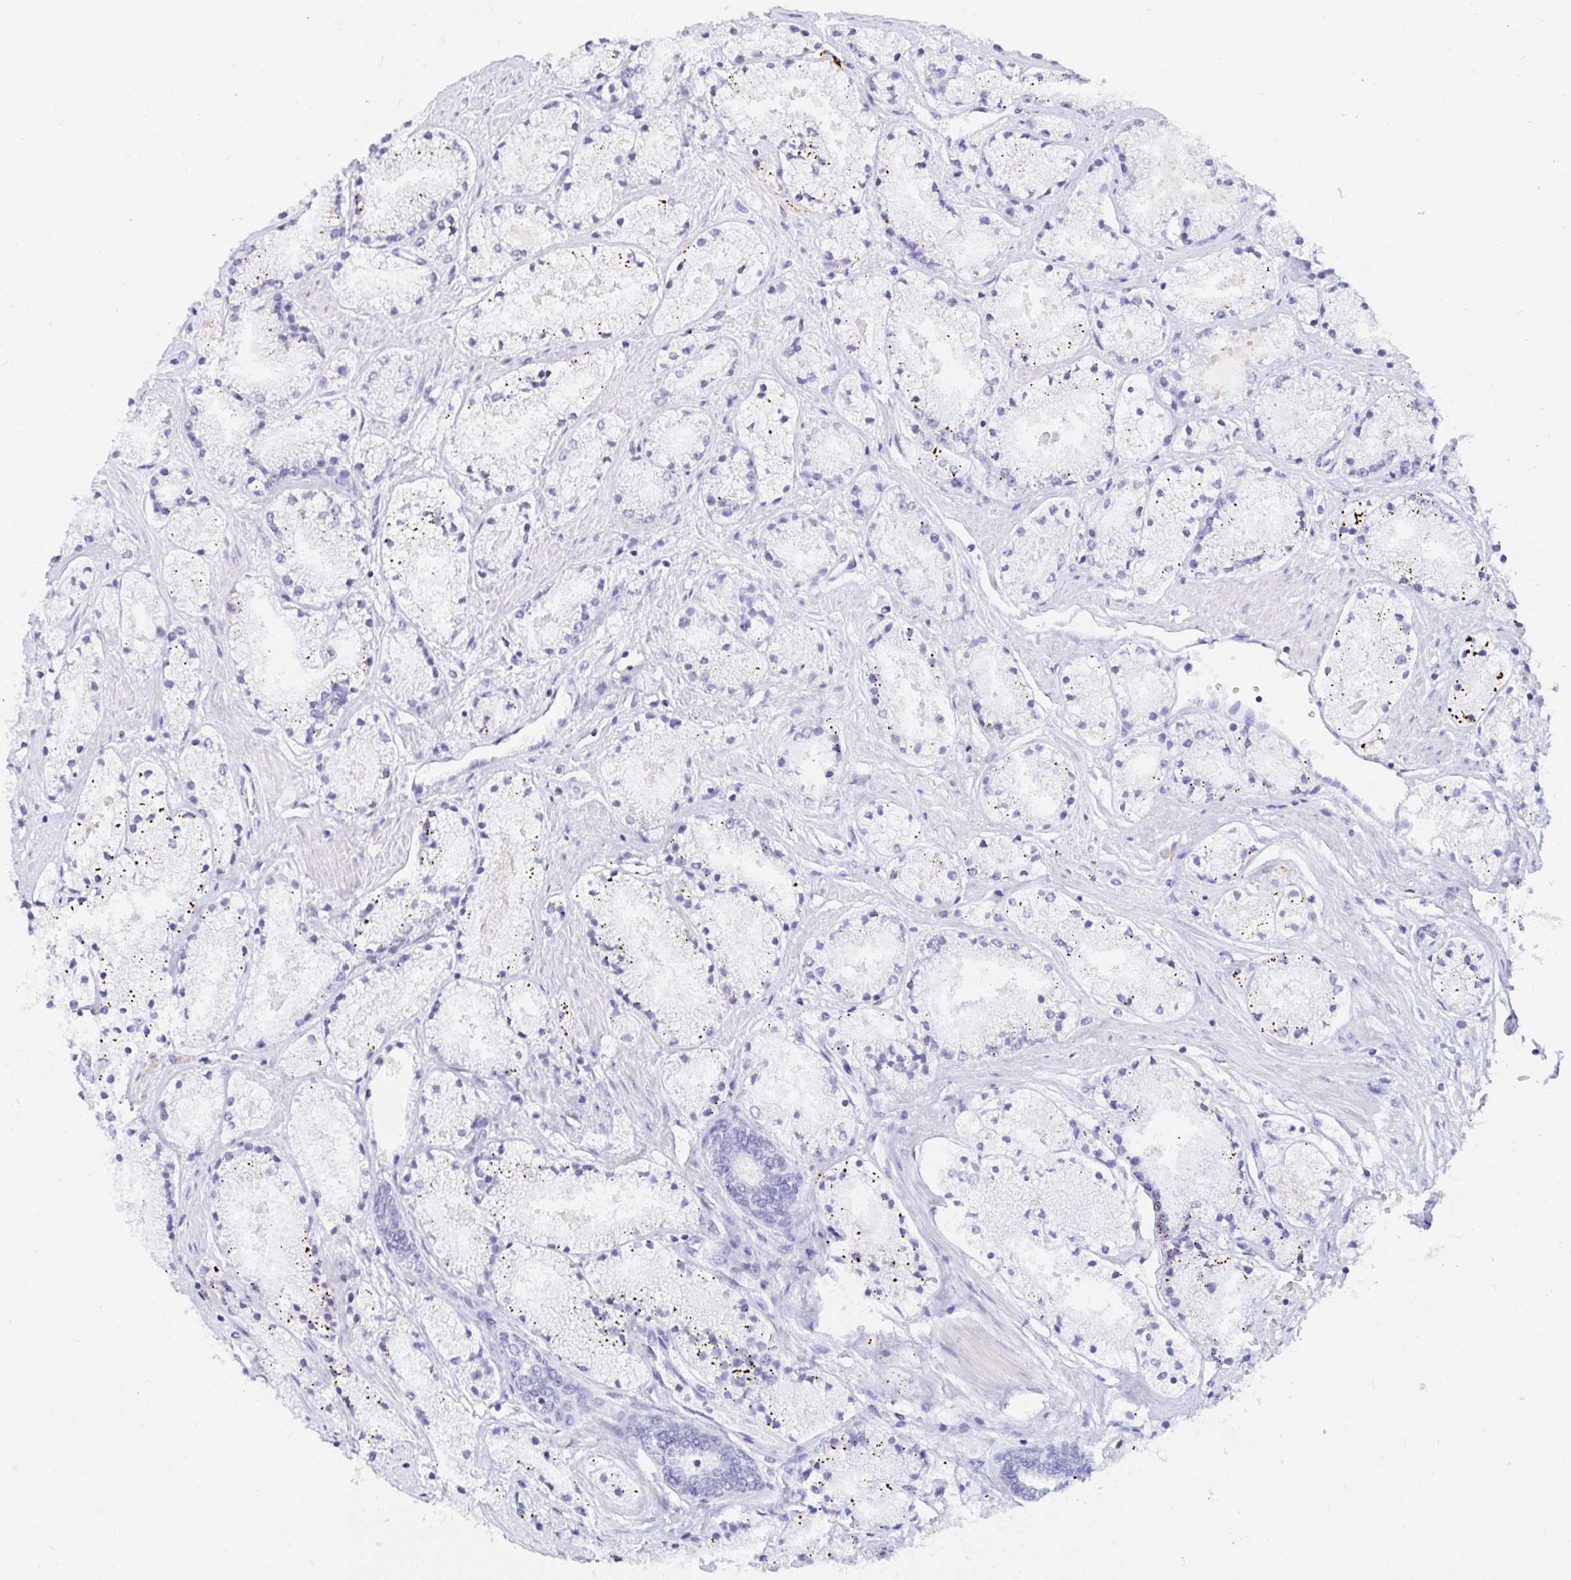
{"staining": {"intensity": "negative", "quantity": "none", "location": "none"}, "tissue": "prostate cancer", "cell_type": "Tumor cells", "image_type": "cancer", "snomed": [{"axis": "morphology", "description": "Adenocarcinoma, High grade"}, {"axis": "topography", "description": "Prostate"}], "caption": "Prostate cancer stained for a protein using immunohistochemistry (IHC) shows no expression tumor cells.", "gene": "OR10K1", "patient": {"sex": "male", "age": 63}}